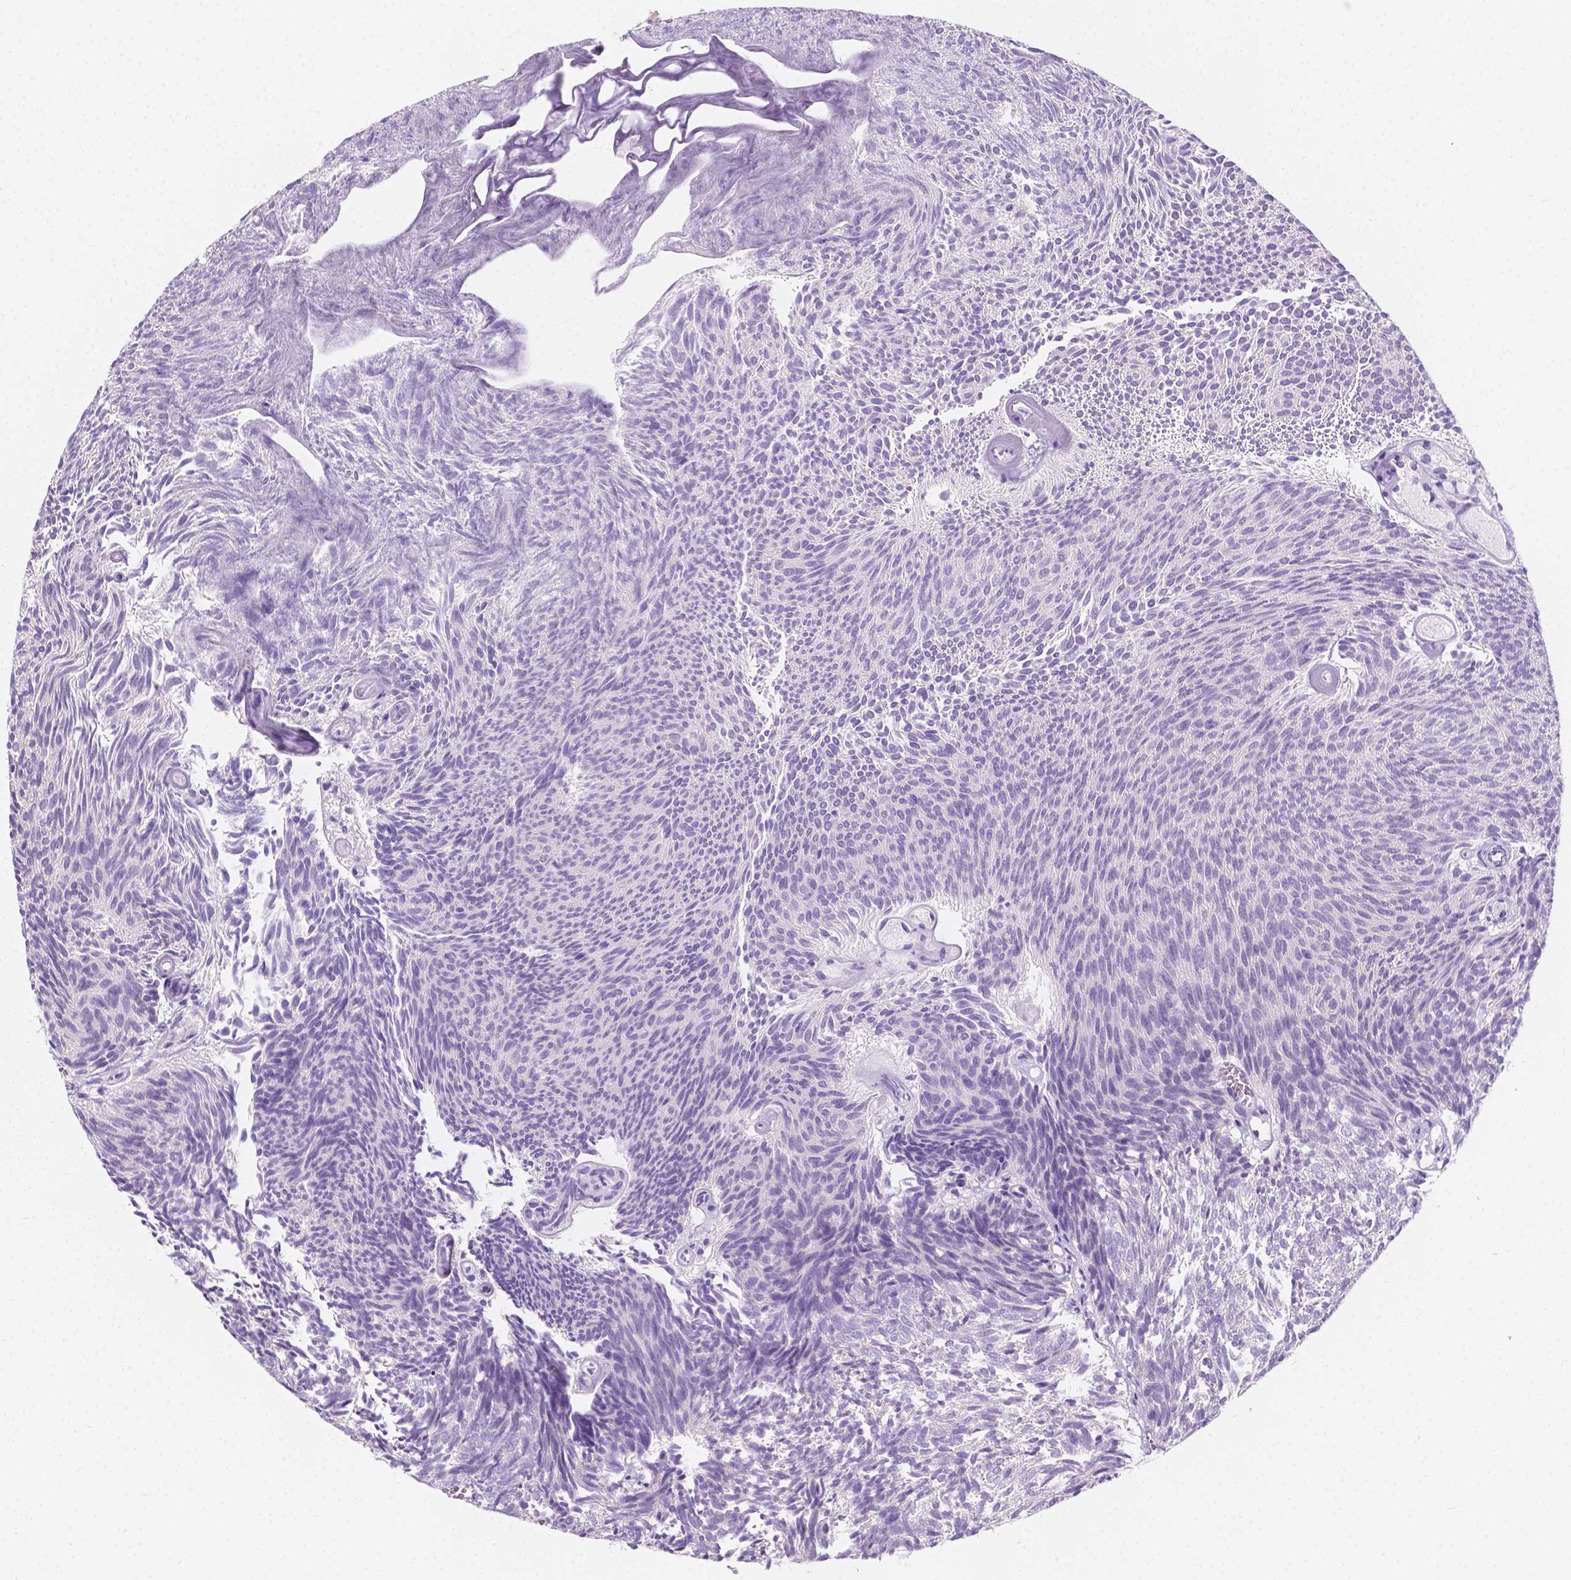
{"staining": {"intensity": "negative", "quantity": "none", "location": "none"}, "tissue": "urothelial cancer", "cell_type": "Tumor cells", "image_type": "cancer", "snomed": [{"axis": "morphology", "description": "Urothelial carcinoma, Low grade"}, {"axis": "topography", "description": "Urinary bladder"}], "caption": "Urothelial cancer was stained to show a protein in brown. There is no significant positivity in tumor cells. The staining was performed using DAB to visualize the protein expression in brown, while the nuclei were stained in blue with hematoxylin (Magnification: 20x).", "gene": "SIRT2", "patient": {"sex": "male", "age": 77}}